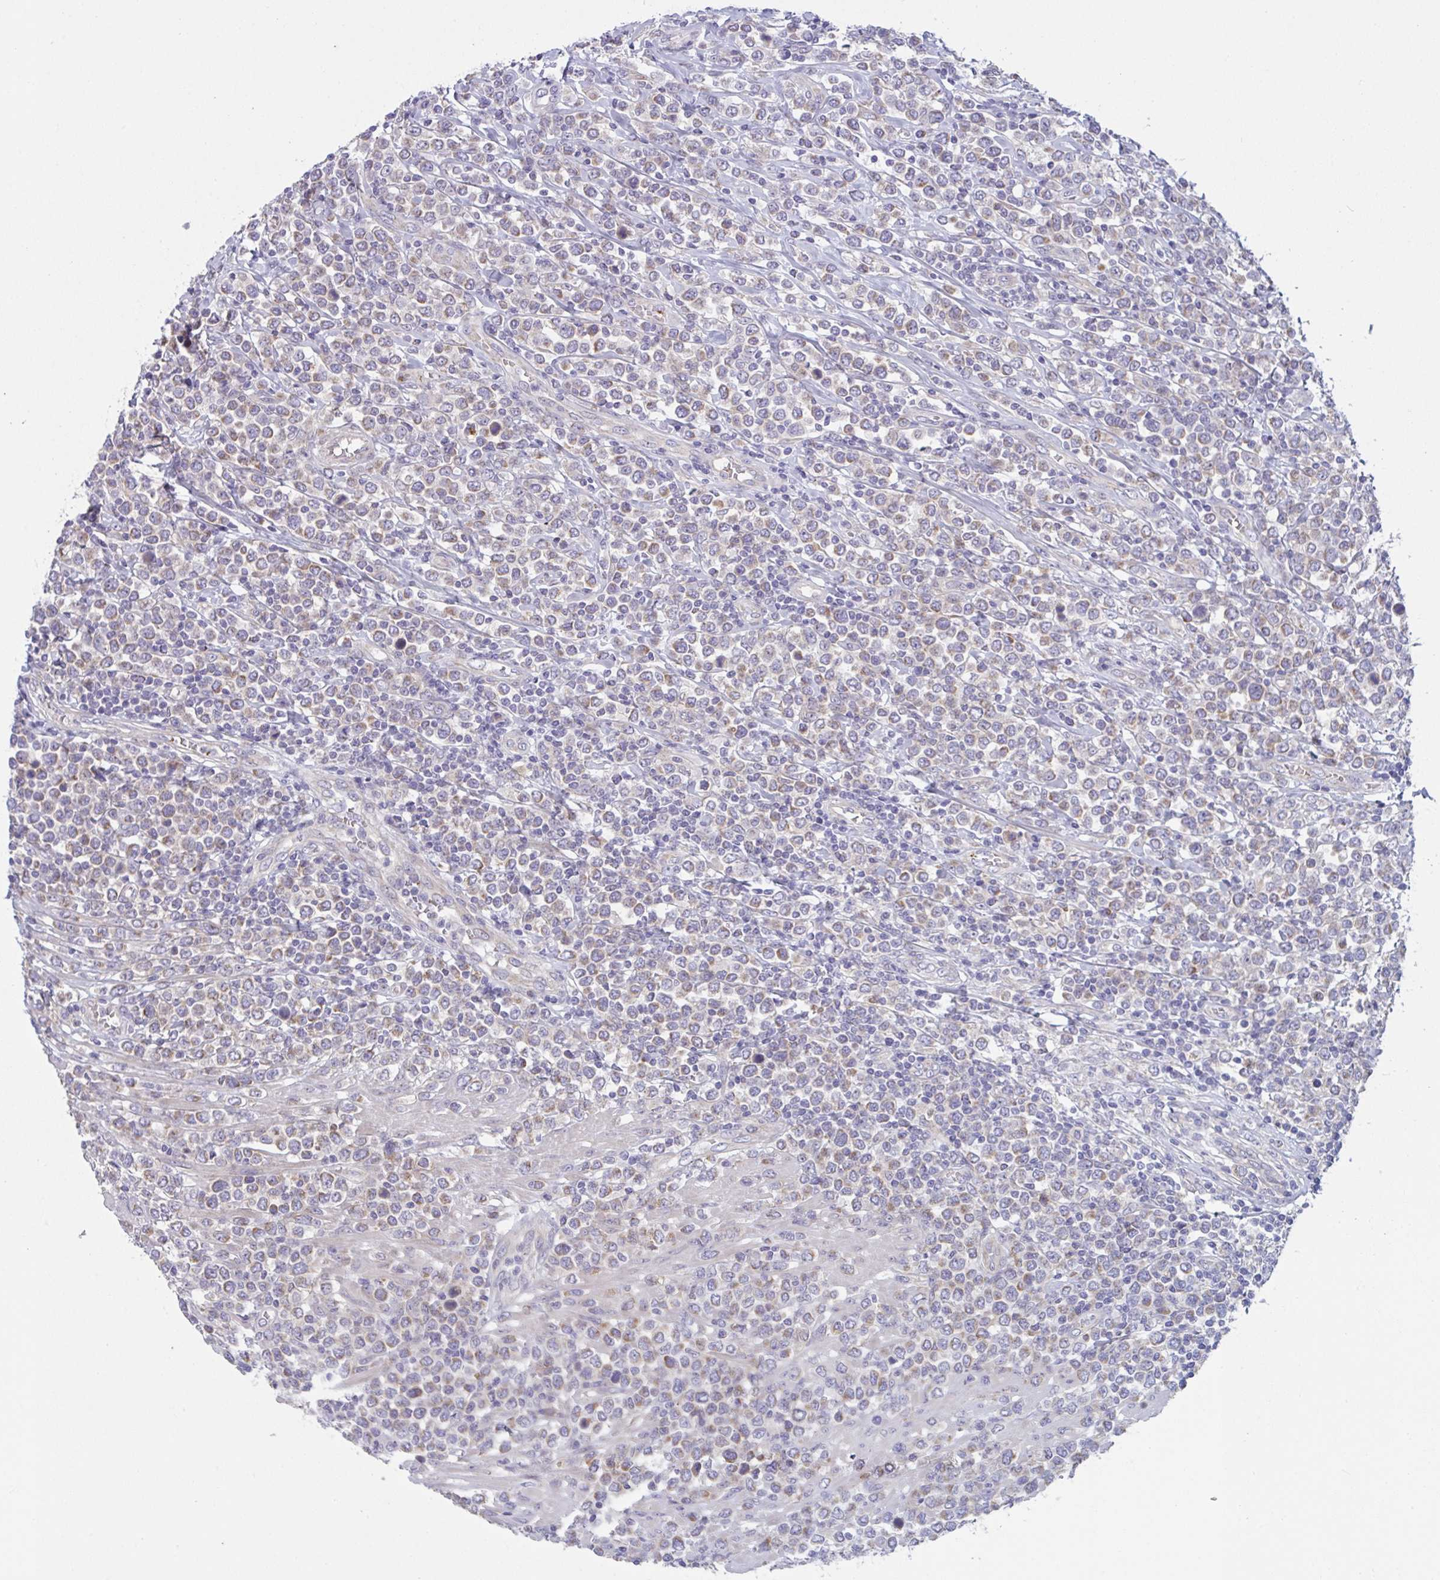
{"staining": {"intensity": "weak", "quantity": "25%-75%", "location": "cytoplasmic/membranous"}, "tissue": "lymphoma", "cell_type": "Tumor cells", "image_type": "cancer", "snomed": [{"axis": "morphology", "description": "Malignant lymphoma, non-Hodgkin's type, High grade"}, {"axis": "topography", "description": "Soft tissue"}], "caption": "Protein staining reveals weak cytoplasmic/membranous staining in approximately 25%-75% of tumor cells in malignant lymphoma, non-Hodgkin's type (high-grade).", "gene": "MRPS2", "patient": {"sex": "female", "age": 56}}